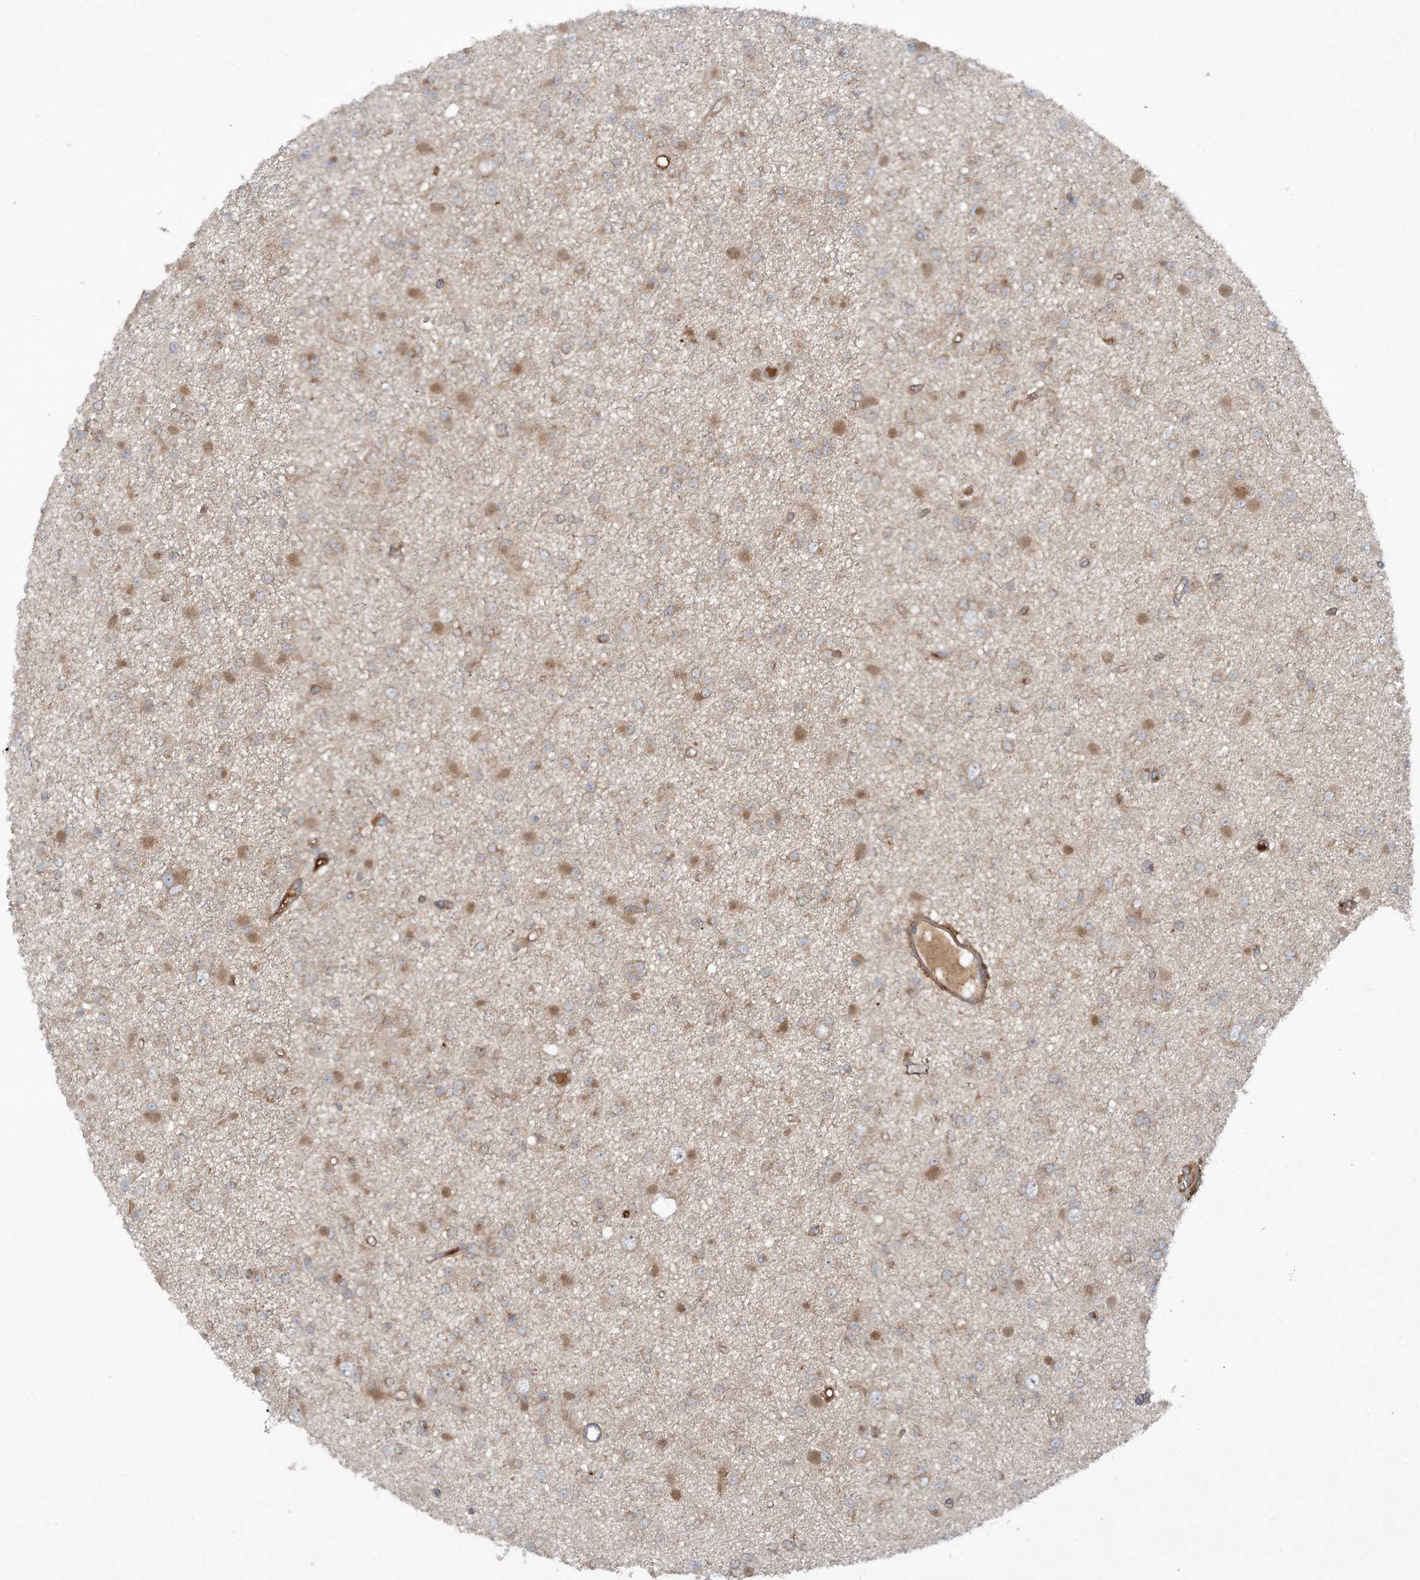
{"staining": {"intensity": "moderate", "quantity": "<25%", "location": "cytoplasmic/membranous"}, "tissue": "glioma", "cell_type": "Tumor cells", "image_type": "cancer", "snomed": [{"axis": "morphology", "description": "Glioma, malignant, Low grade"}, {"axis": "topography", "description": "Brain"}], "caption": "Glioma was stained to show a protein in brown. There is low levels of moderate cytoplasmic/membranous staining in about <25% of tumor cells.", "gene": "STAM2", "patient": {"sex": "female", "age": 22}}